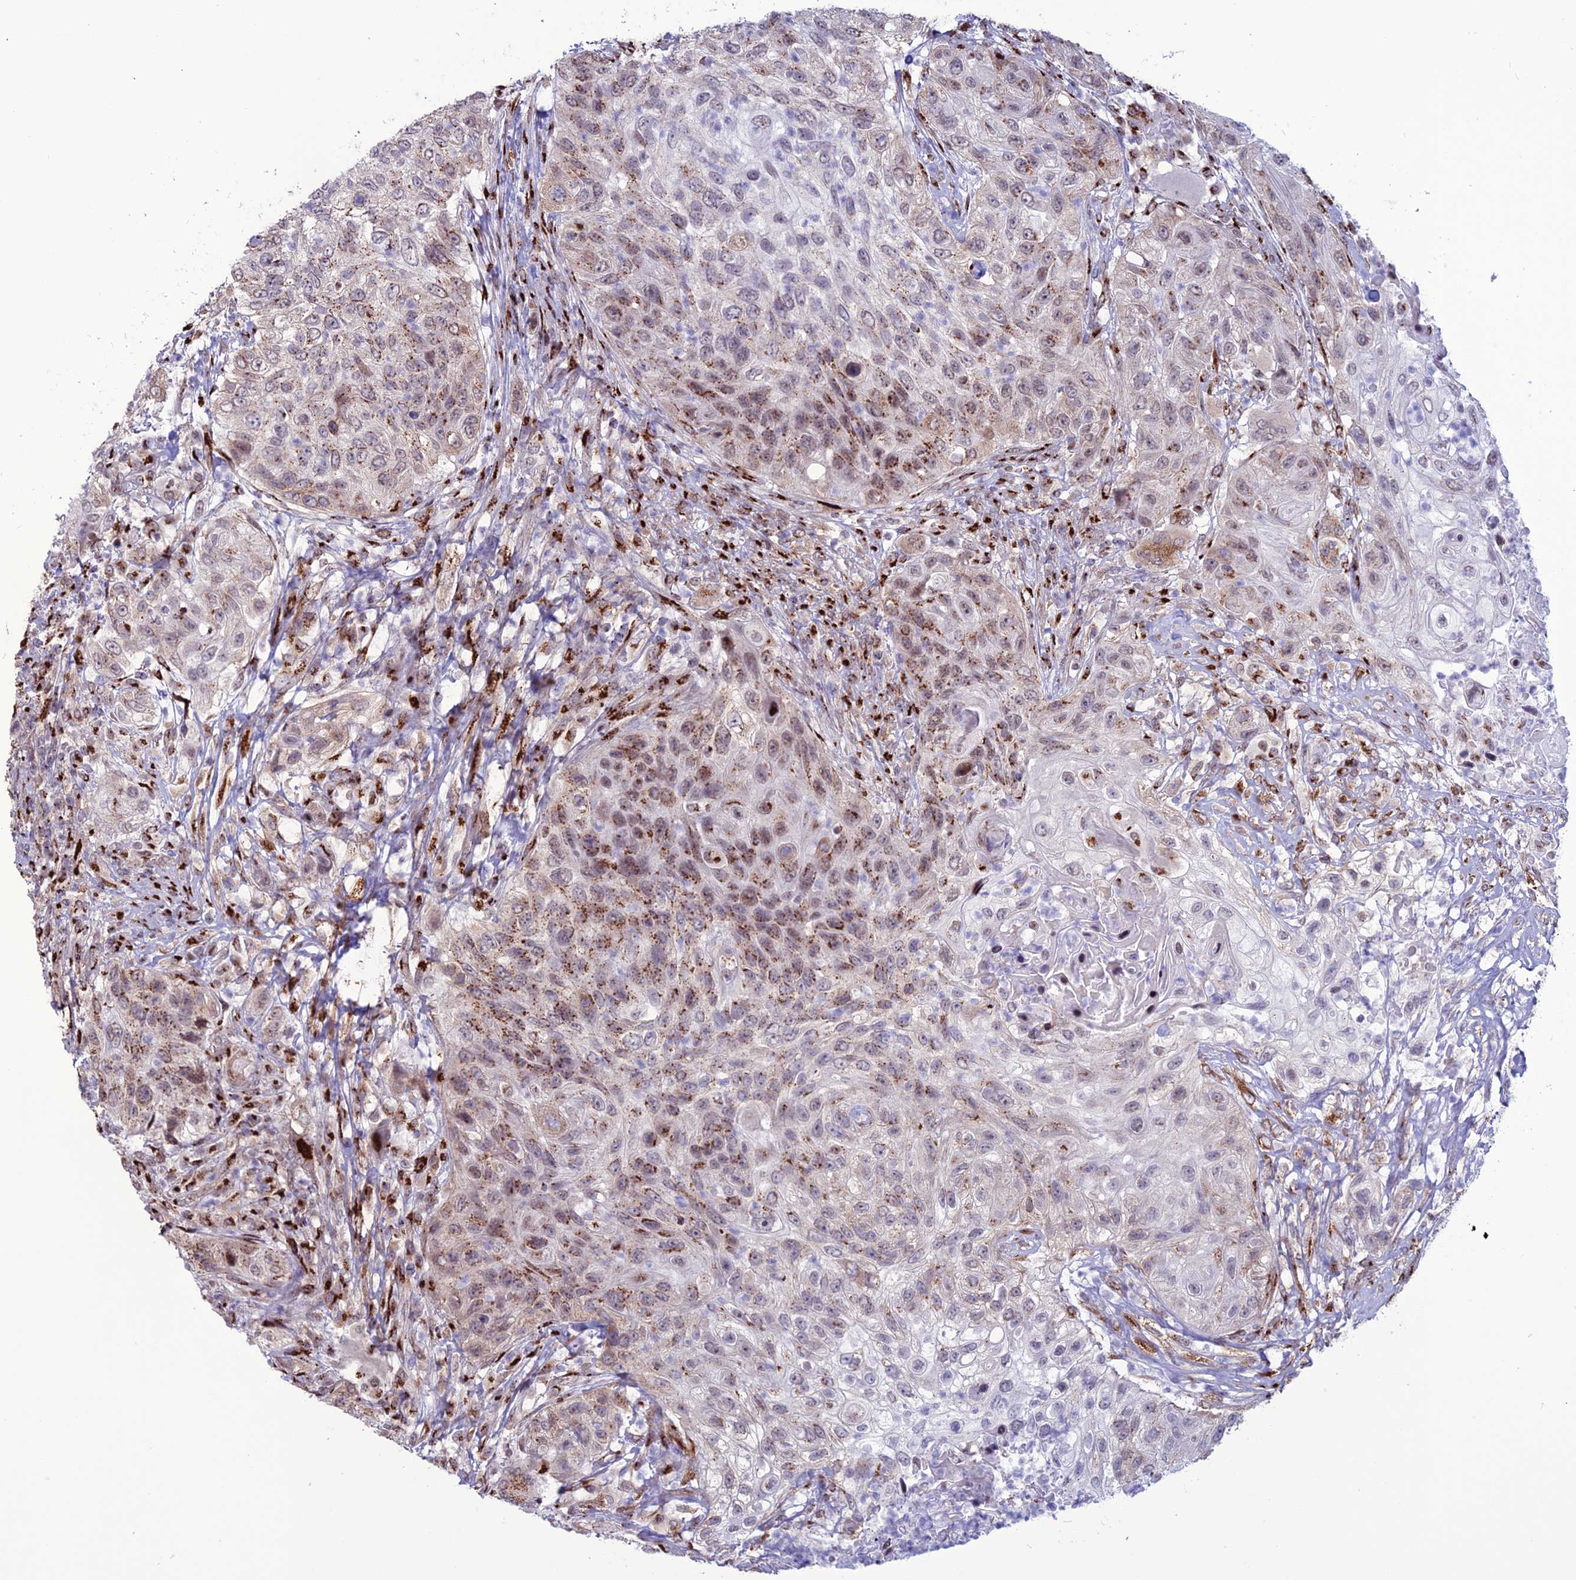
{"staining": {"intensity": "moderate", "quantity": "25%-75%", "location": "cytoplasmic/membranous,nuclear"}, "tissue": "urothelial cancer", "cell_type": "Tumor cells", "image_type": "cancer", "snomed": [{"axis": "morphology", "description": "Urothelial carcinoma, High grade"}, {"axis": "topography", "description": "Urinary bladder"}], "caption": "Immunohistochemistry image of urothelial carcinoma (high-grade) stained for a protein (brown), which demonstrates medium levels of moderate cytoplasmic/membranous and nuclear expression in about 25%-75% of tumor cells.", "gene": "PLEKHA4", "patient": {"sex": "female", "age": 60}}